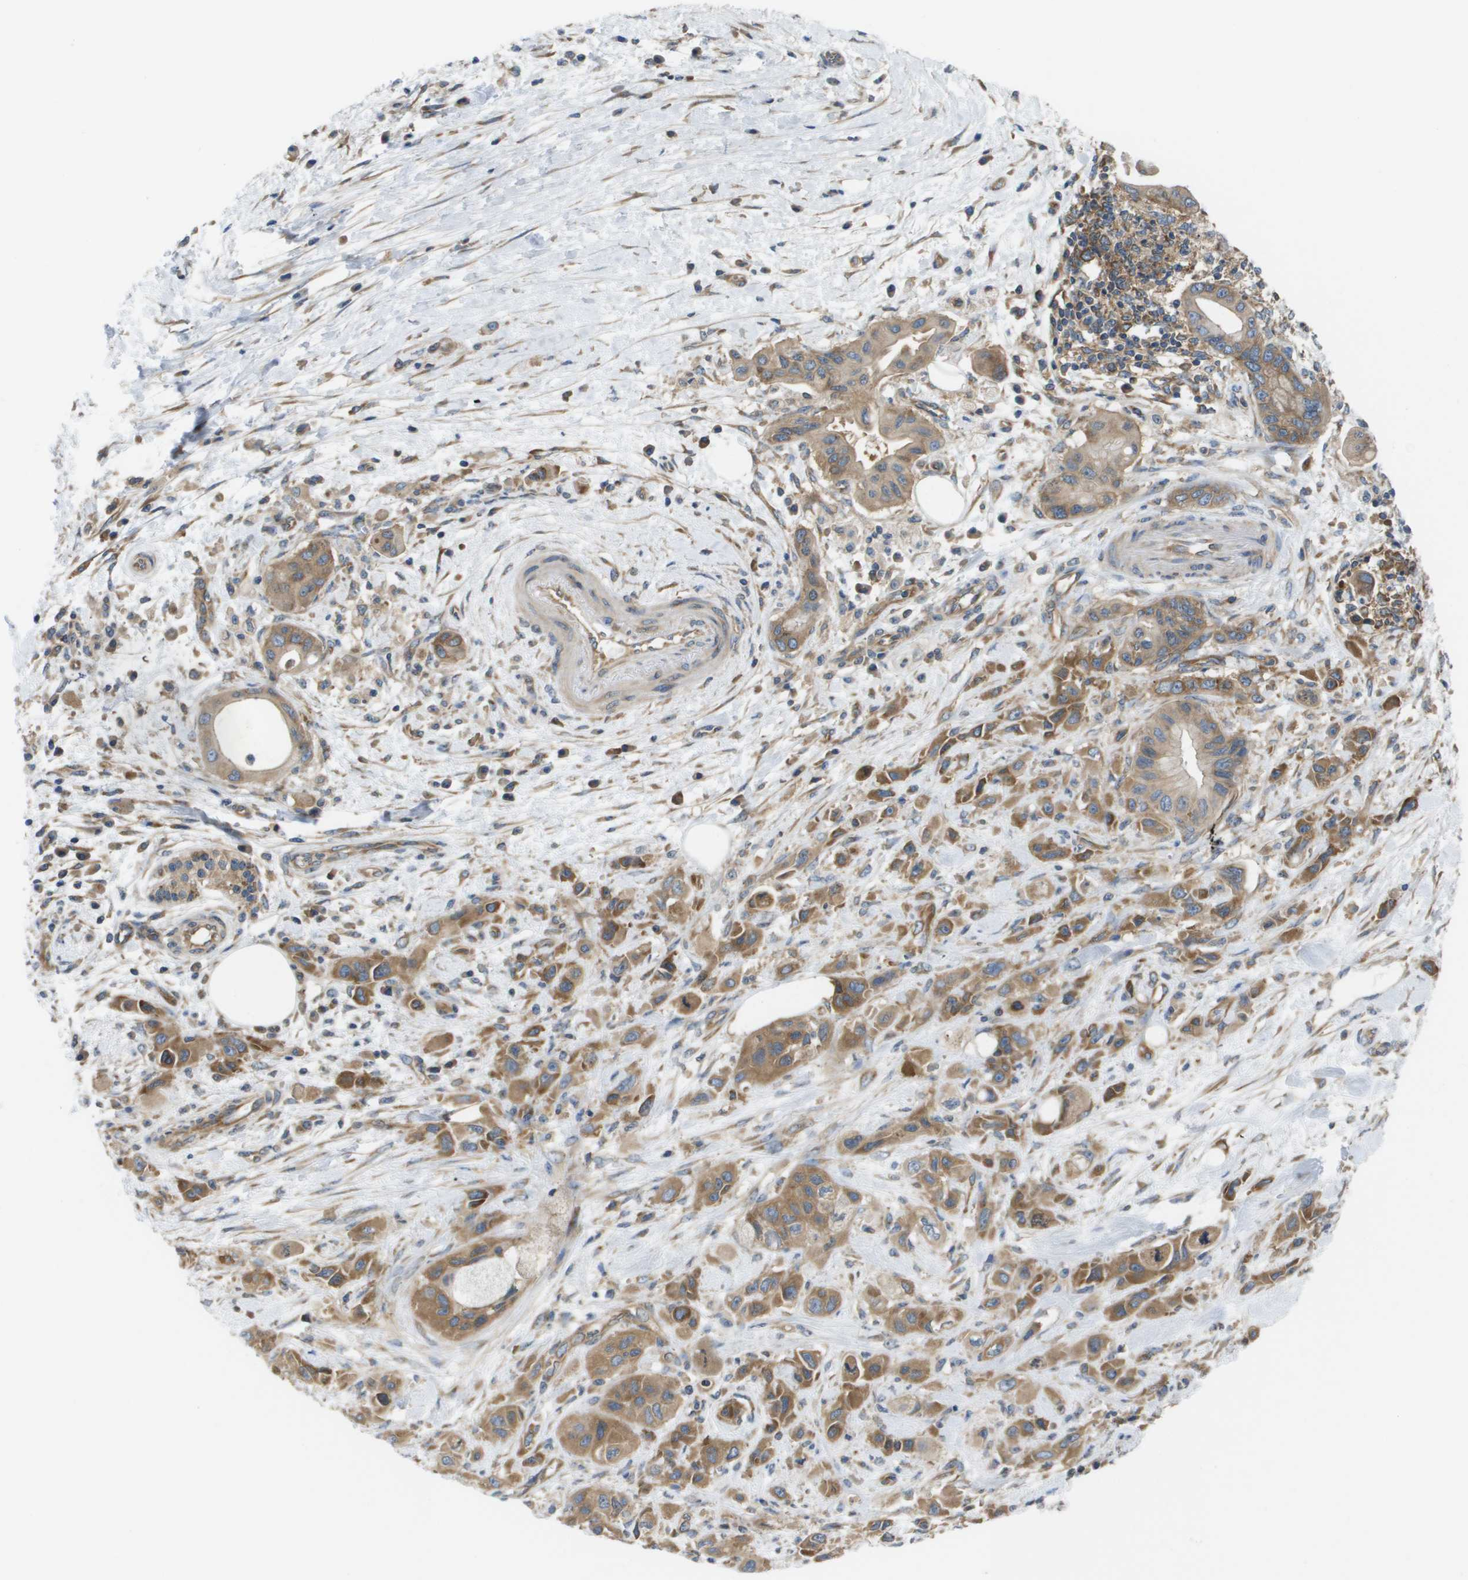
{"staining": {"intensity": "moderate", "quantity": ">75%", "location": "cytoplasmic/membranous"}, "tissue": "pancreatic cancer", "cell_type": "Tumor cells", "image_type": "cancer", "snomed": [{"axis": "morphology", "description": "Adenocarcinoma, NOS"}, {"axis": "topography", "description": "Pancreas"}], "caption": "Immunohistochemistry micrograph of neoplastic tissue: pancreatic cancer stained using immunohistochemistry exhibits medium levels of moderate protein expression localized specifically in the cytoplasmic/membranous of tumor cells, appearing as a cytoplasmic/membranous brown color.", "gene": "EIF4G2", "patient": {"sex": "female", "age": 73}}